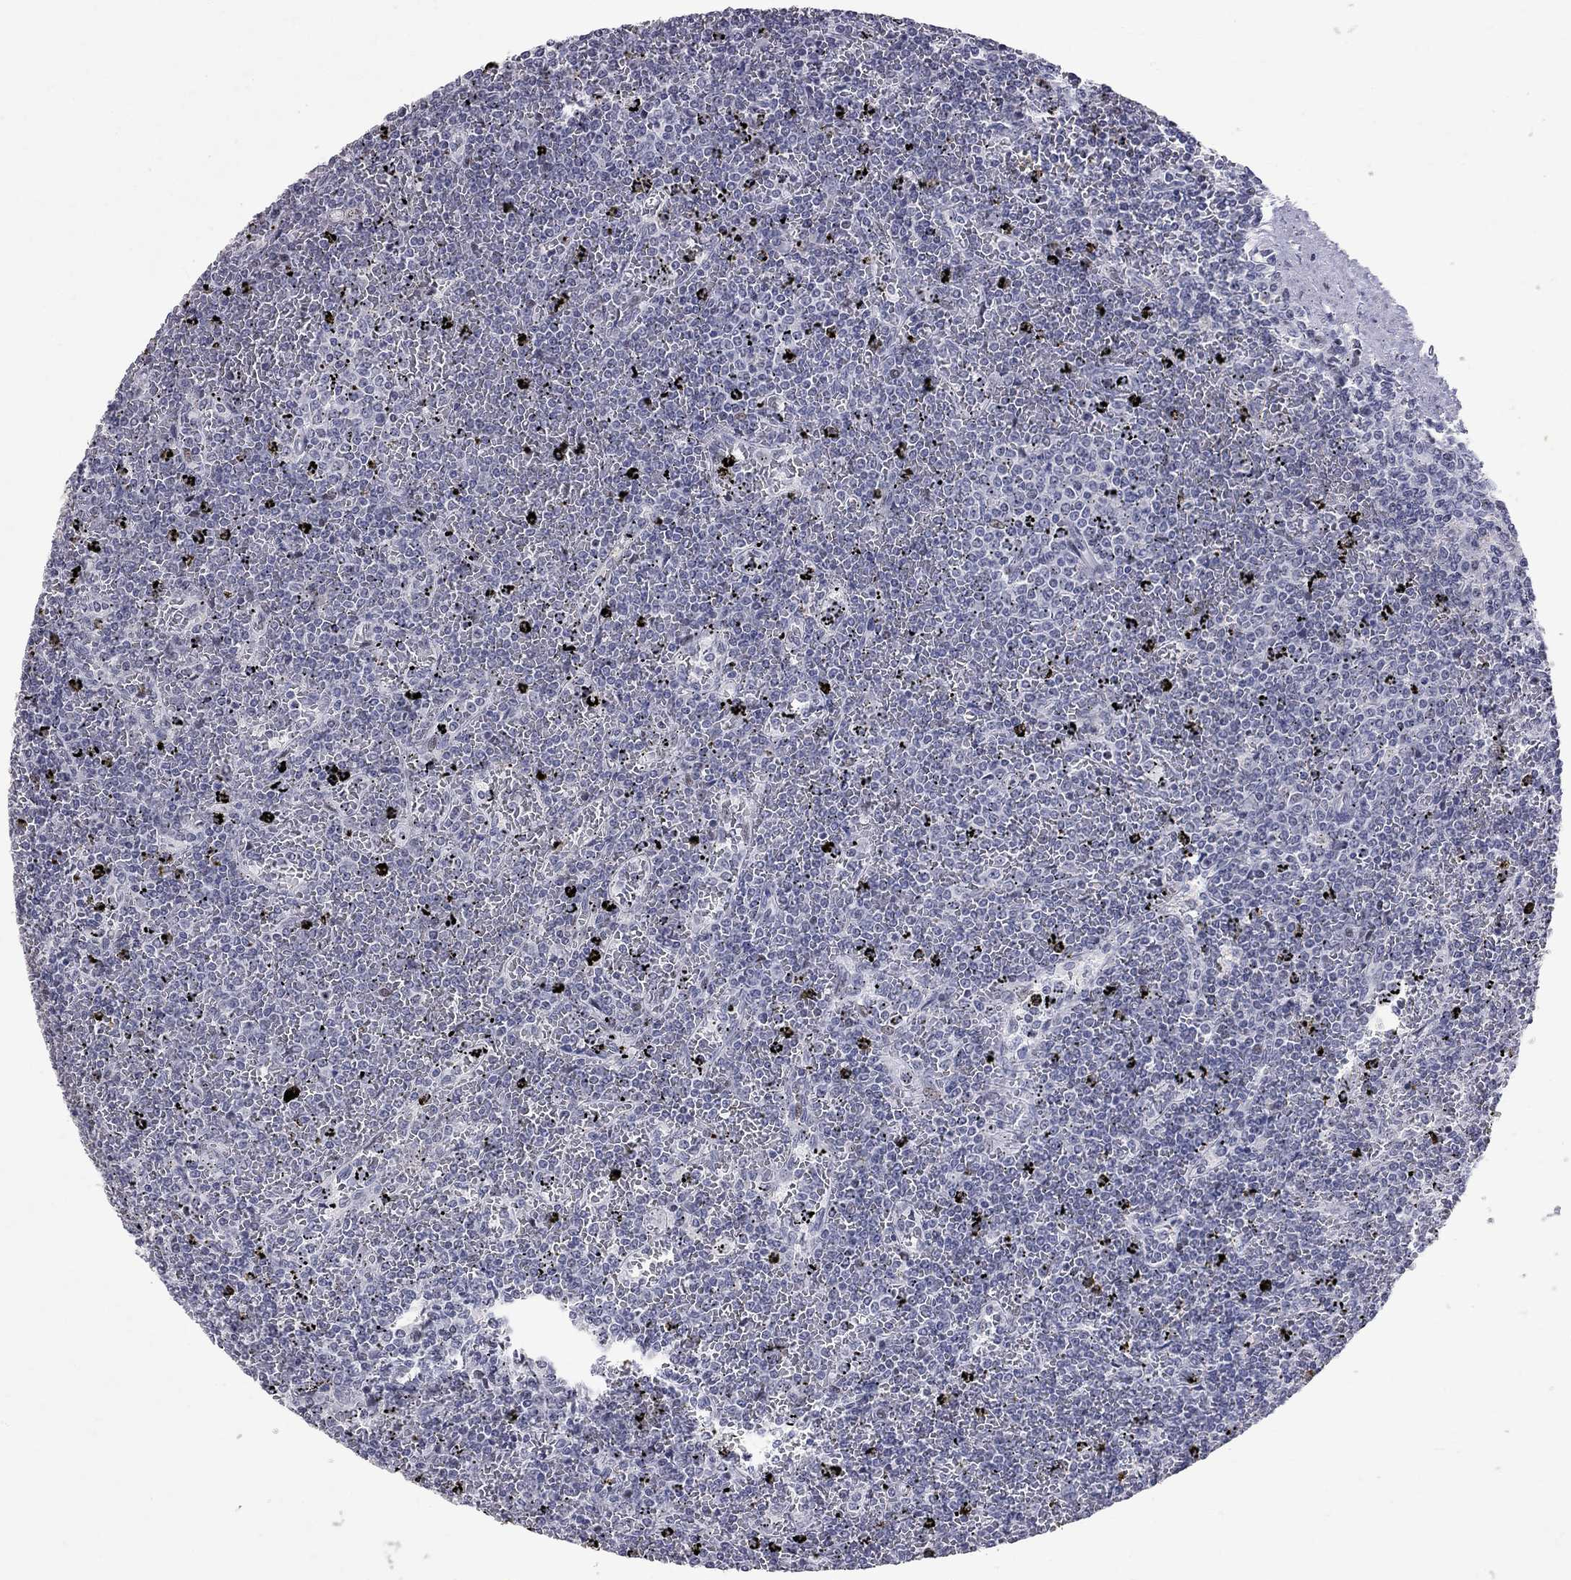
{"staining": {"intensity": "negative", "quantity": "none", "location": "none"}, "tissue": "lymphoma", "cell_type": "Tumor cells", "image_type": "cancer", "snomed": [{"axis": "morphology", "description": "Malignant lymphoma, non-Hodgkin's type, Low grade"}, {"axis": "topography", "description": "Spleen"}], "caption": "A high-resolution photomicrograph shows immunohistochemistry (IHC) staining of lymphoma, which reveals no significant staining in tumor cells.", "gene": "ZNF154", "patient": {"sex": "female", "age": 77}}